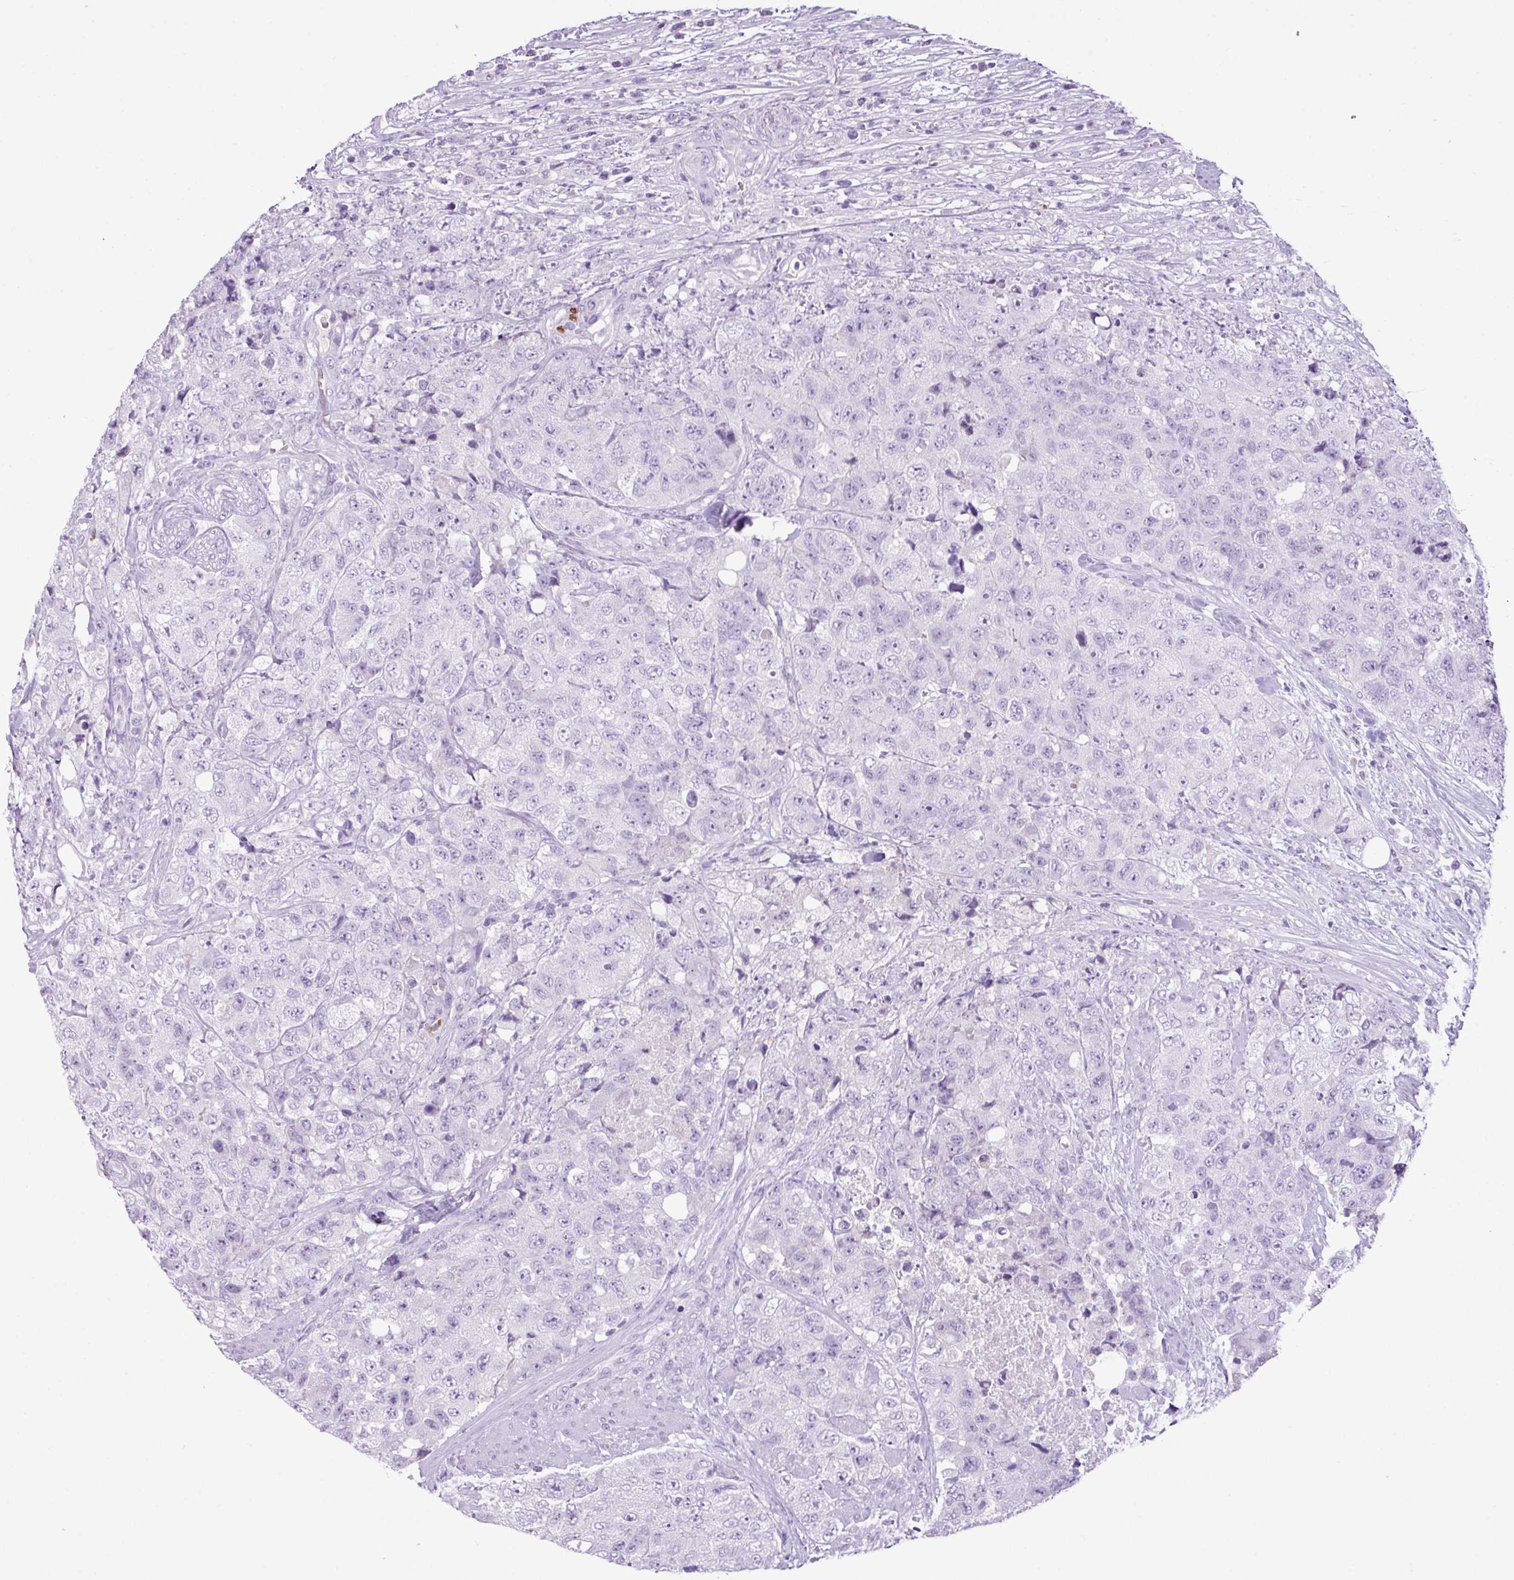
{"staining": {"intensity": "negative", "quantity": "none", "location": "none"}, "tissue": "urothelial cancer", "cell_type": "Tumor cells", "image_type": "cancer", "snomed": [{"axis": "morphology", "description": "Urothelial carcinoma, High grade"}, {"axis": "topography", "description": "Urinary bladder"}], "caption": "There is no significant expression in tumor cells of urothelial carcinoma (high-grade).", "gene": "HTR3E", "patient": {"sex": "female", "age": 78}}